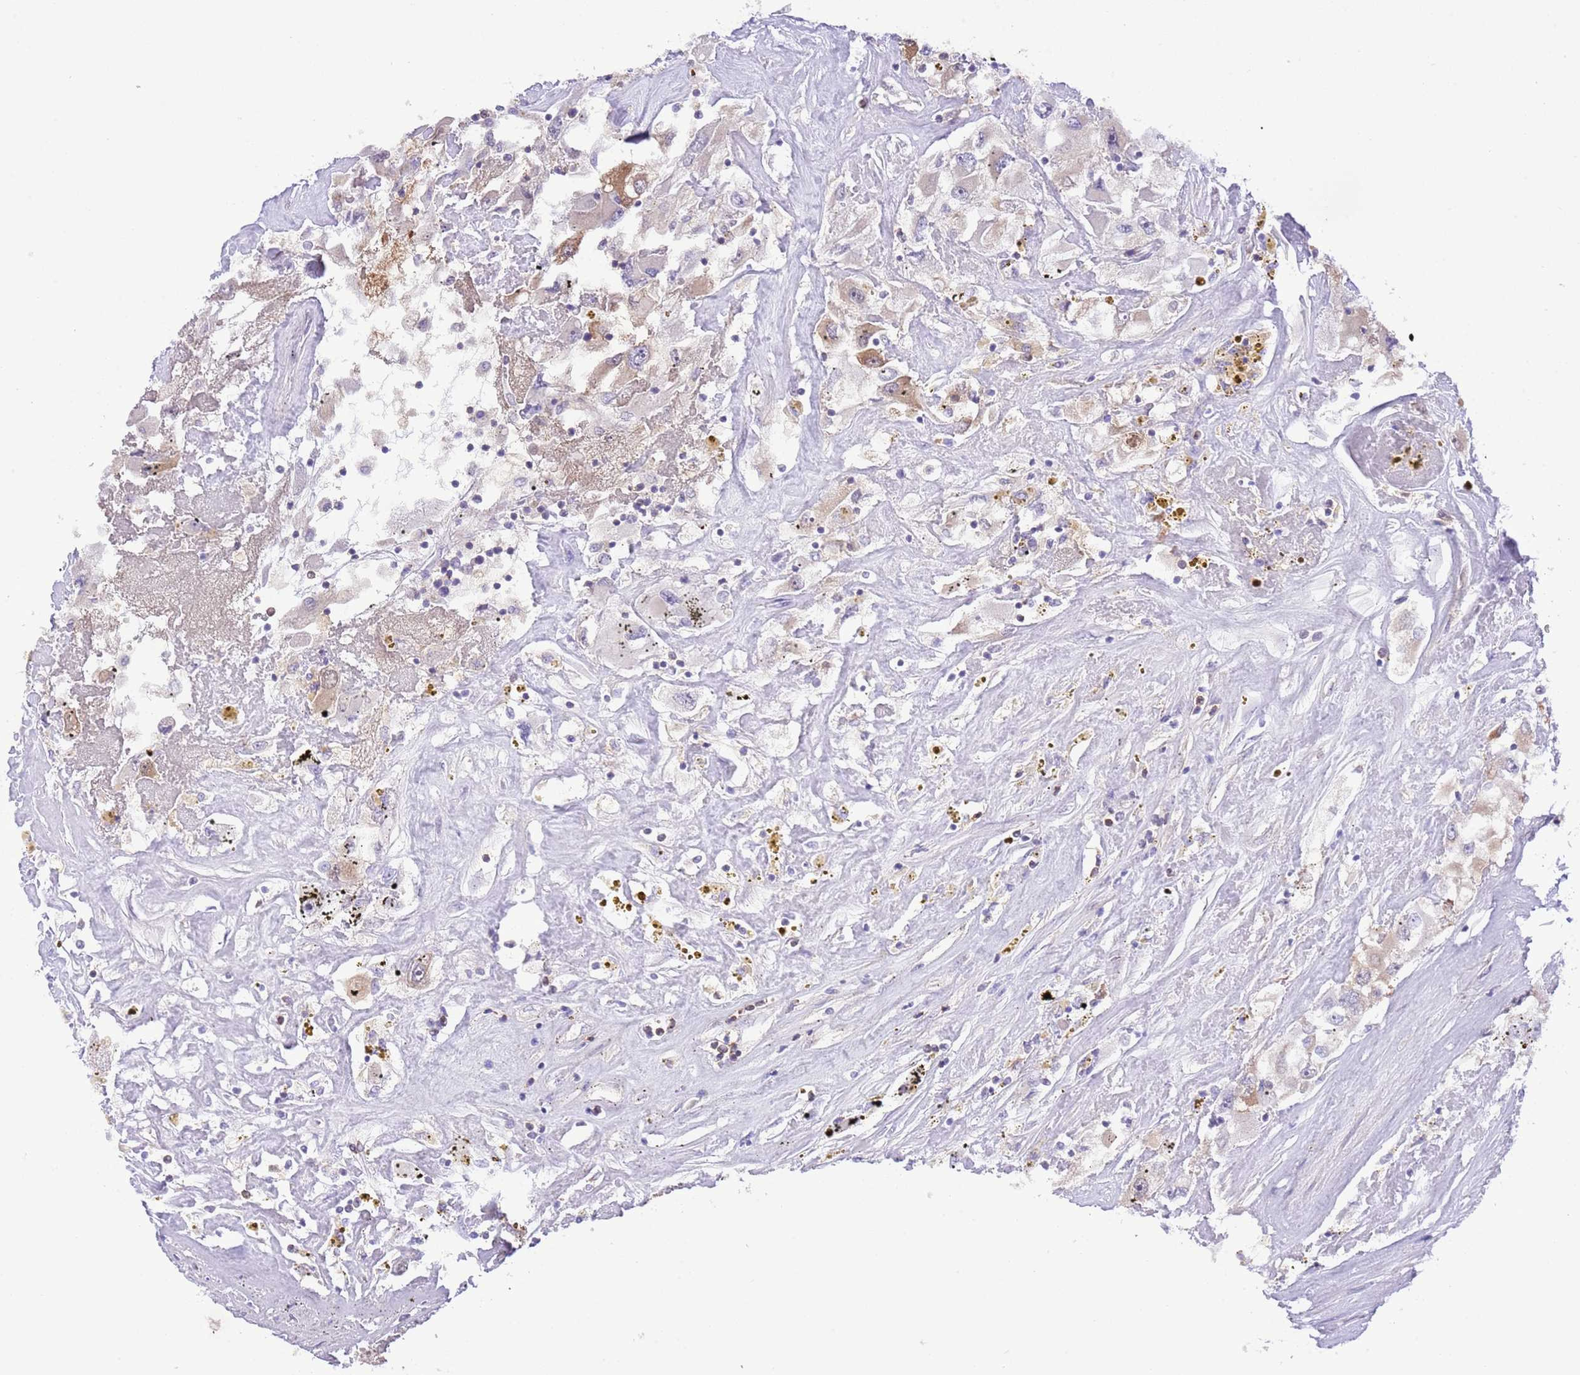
{"staining": {"intensity": "moderate", "quantity": "<25%", "location": "cytoplasmic/membranous"}, "tissue": "renal cancer", "cell_type": "Tumor cells", "image_type": "cancer", "snomed": [{"axis": "morphology", "description": "Adenocarcinoma, NOS"}, {"axis": "topography", "description": "Kidney"}], "caption": "Immunohistochemistry (IHC) photomicrograph of neoplastic tissue: human renal cancer (adenocarcinoma) stained using IHC reveals low levels of moderate protein expression localized specifically in the cytoplasmic/membranous of tumor cells, appearing as a cytoplasmic/membranous brown color.", "gene": "PRR32", "patient": {"sex": "female", "age": 52}}